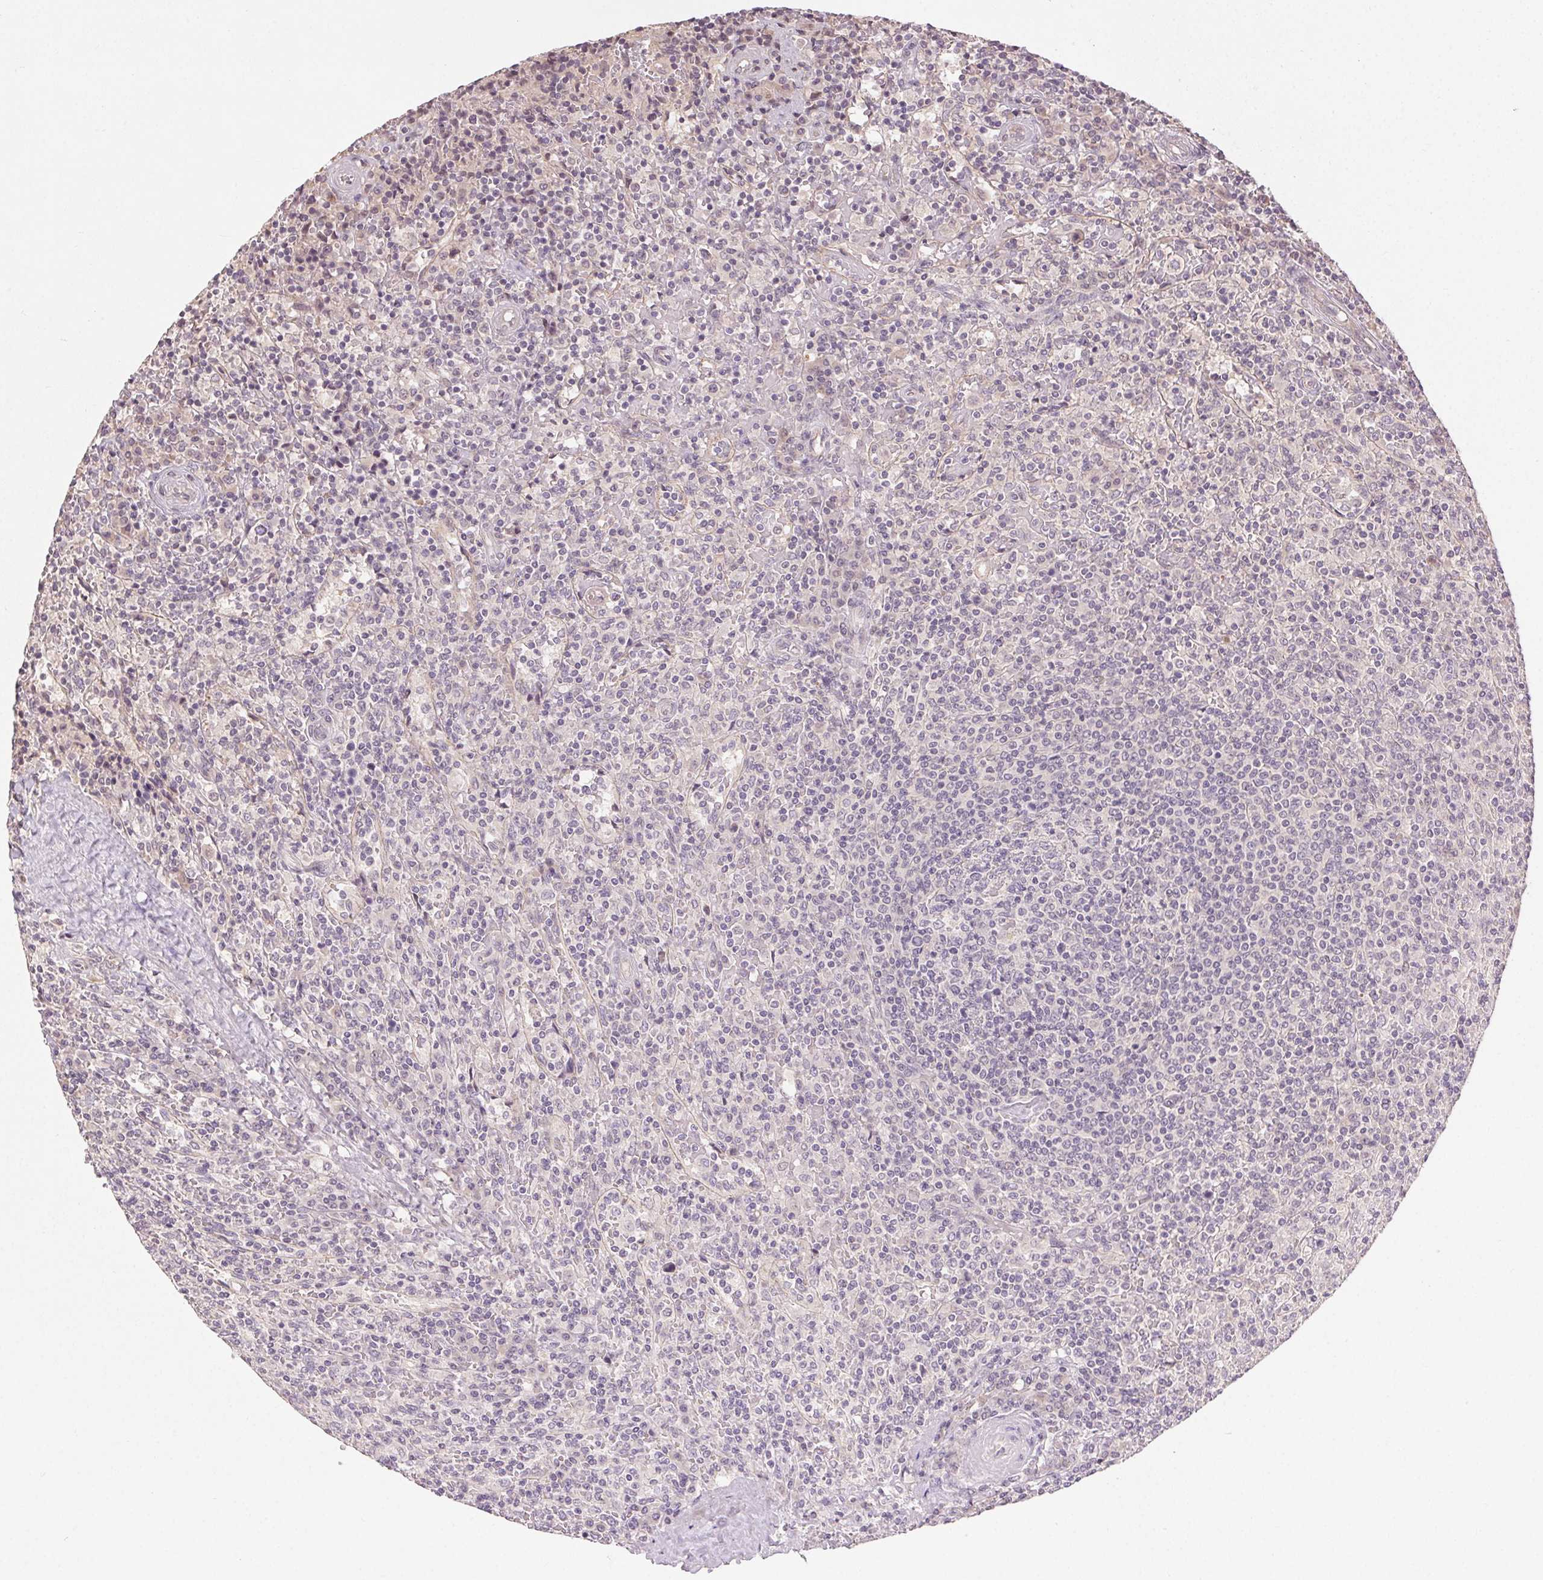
{"staining": {"intensity": "negative", "quantity": "none", "location": "none"}, "tissue": "lymphoma", "cell_type": "Tumor cells", "image_type": "cancer", "snomed": [{"axis": "morphology", "description": "Malignant lymphoma, non-Hodgkin's type, Low grade"}, {"axis": "topography", "description": "Spleen"}], "caption": "This is an immunohistochemistry (IHC) micrograph of lymphoma. There is no positivity in tumor cells.", "gene": "ATP1B3", "patient": {"sex": "male", "age": 62}}